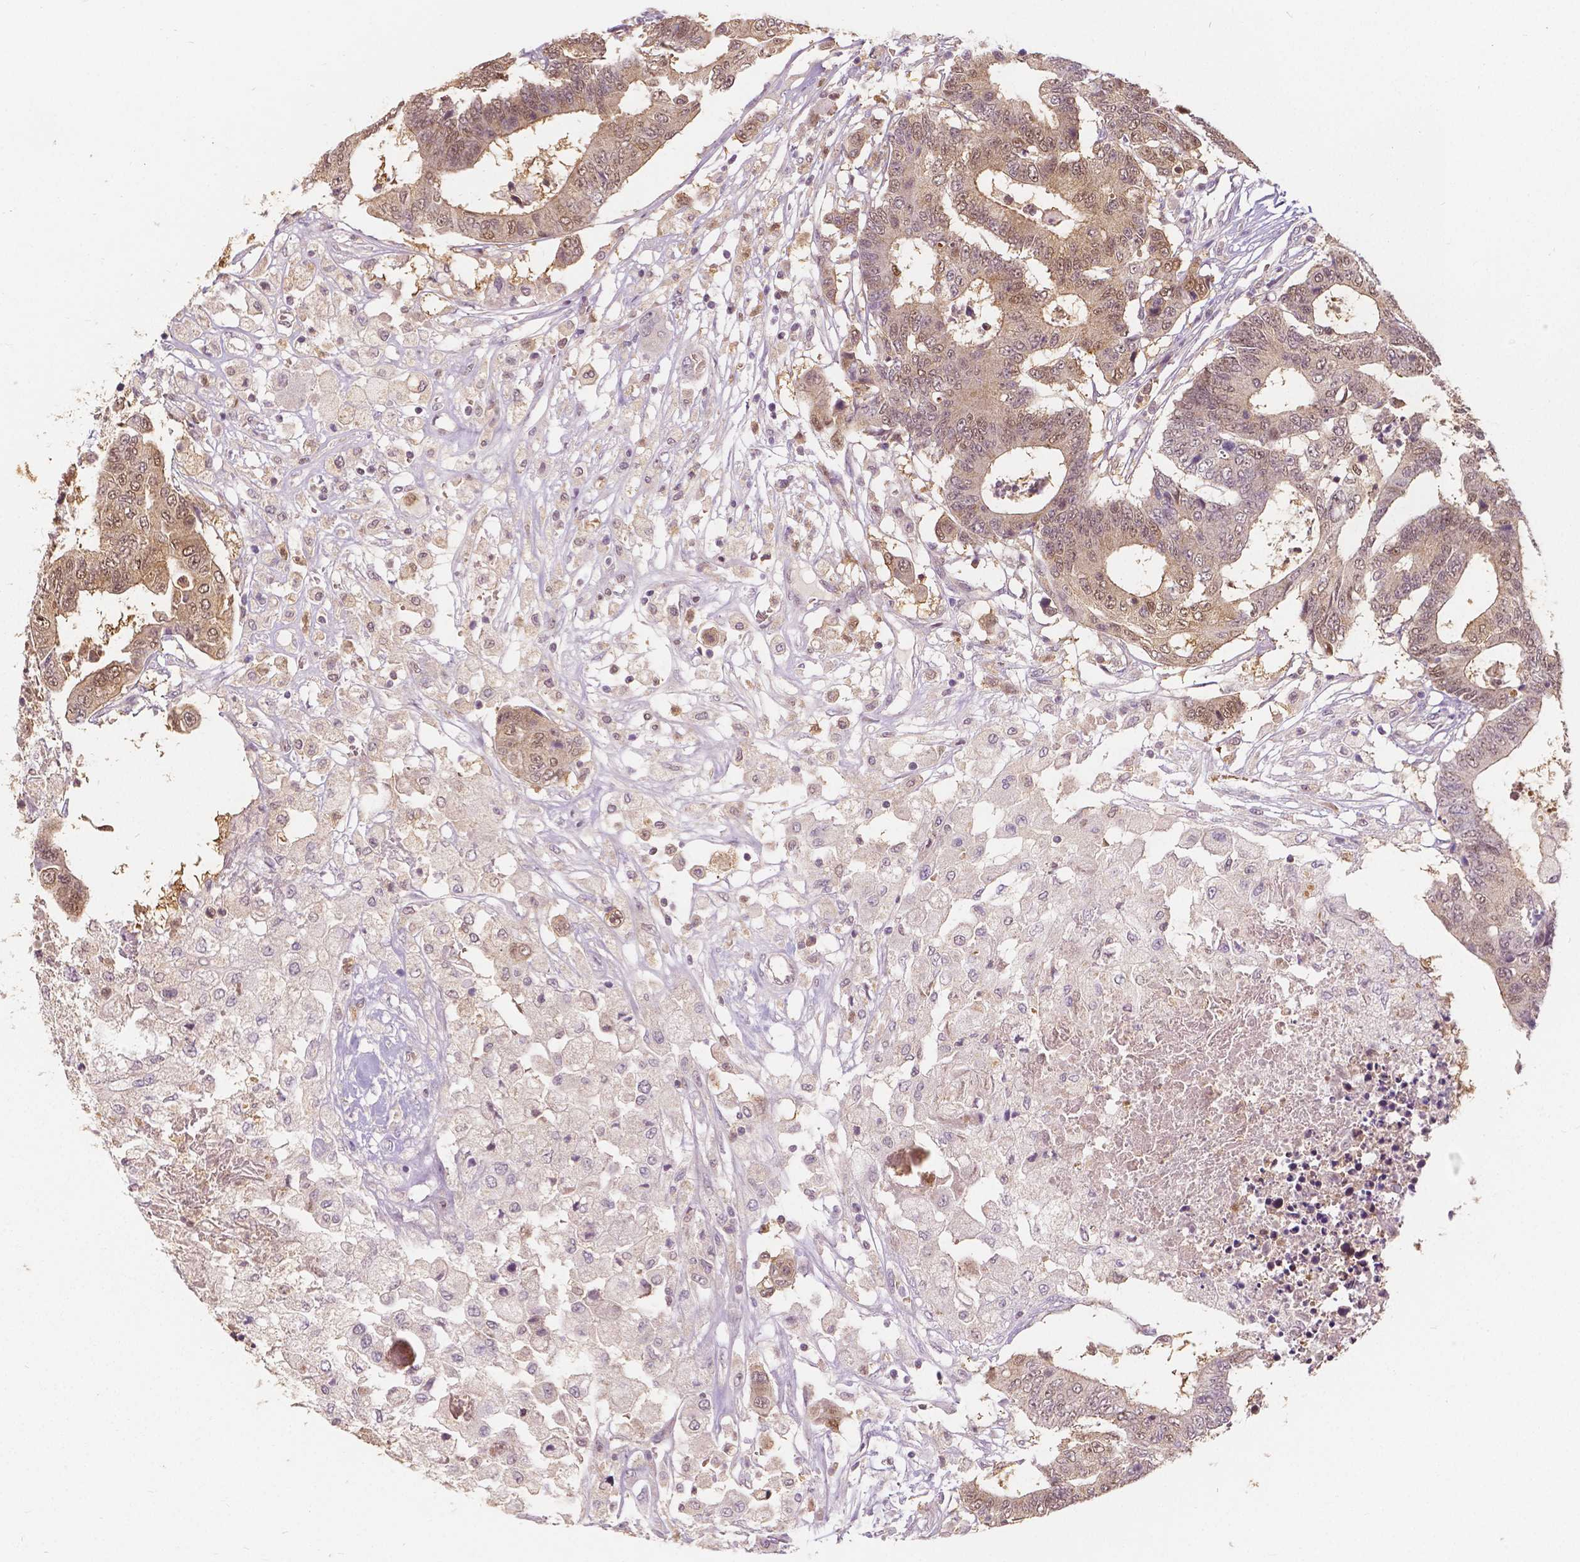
{"staining": {"intensity": "moderate", "quantity": ">75%", "location": "cytoplasmic/membranous,nuclear"}, "tissue": "colorectal cancer", "cell_type": "Tumor cells", "image_type": "cancer", "snomed": [{"axis": "morphology", "description": "Adenocarcinoma, NOS"}, {"axis": "topography", "description": "Colon"}], "caption": "Adenocarcinoma (colorectal) stained with IHC reveals moderate cytoplasmic/membranous and nuclear staining in approximately >75% of tumor cells.", "gene": "NAPRT", "patient": {"sex": "female", "age": 48}}